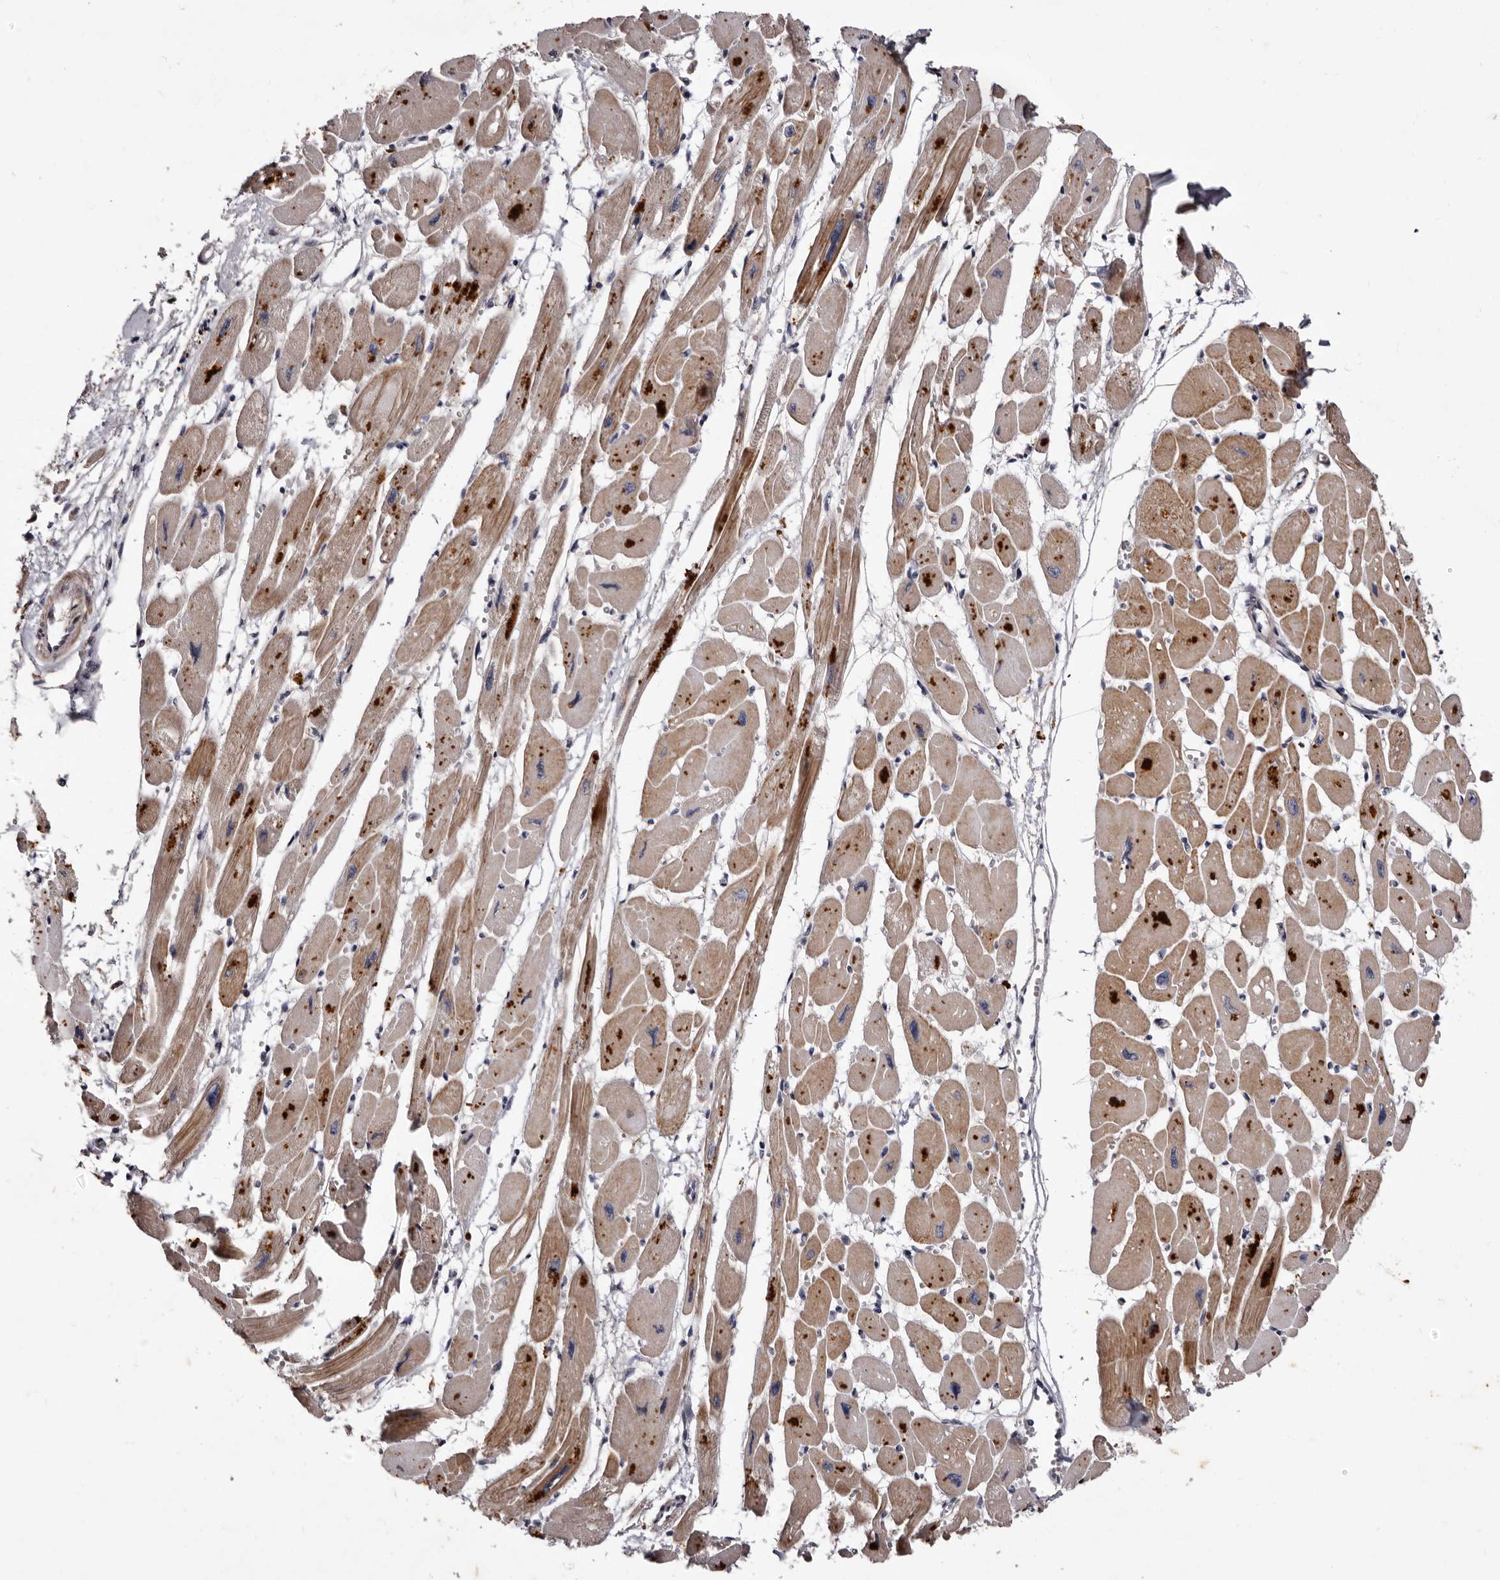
{"staining": {"intensity": "moderate", "quantity": ">75%", "location": "cytoplasmic/membranous"}, "tissue": "heart muscle", "cell_type": "Cardiomyocytes", "image_type": "normal", "snomed": [{"axis": "morphology", "description": "Normal tissue, NOS"}, {"axis": "topography", "description": "Heart"}], "caption": "Normal heart muscle reveals moderate cytoplasmic/membranous staining in approximately >75% of cardiomyocytes (DAB (3,3'-diaminobenzidine) IHC with brightfield microscopy, high magnification)..", "gene": "LANCL2", "patient": {"sex": "female", "age": 54}}